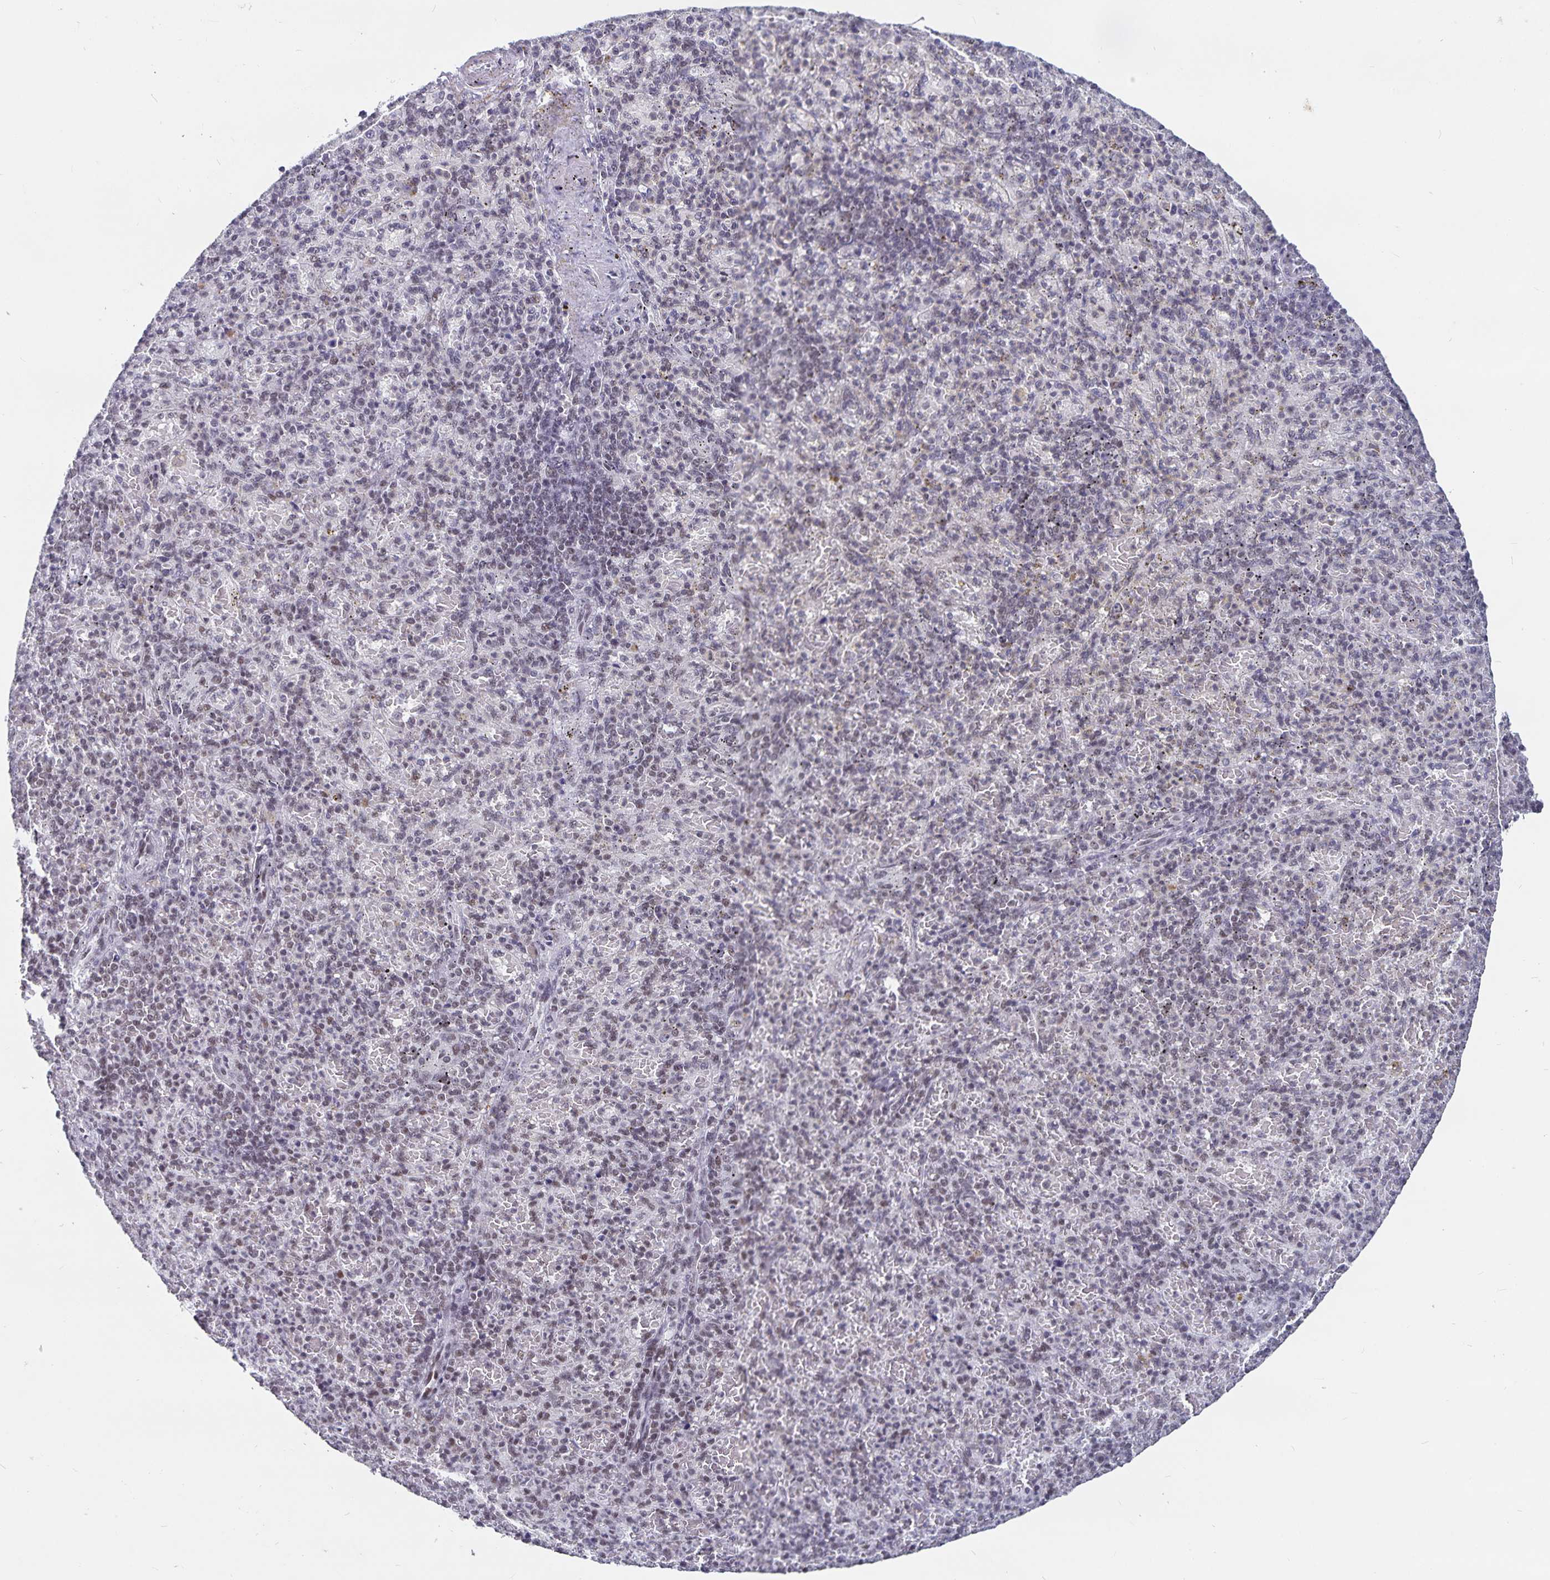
{"staining": {"intensity": "moderate", "quantity": "25%-75%", "location": "nuclear"}, "tissue": "spleen", "cell_type": "Cells in red pulp", "image_type": "normal", "snomed": [{"axis": "morphology", "description": "Normal tissue, NOS"}, {"axis": "topography", "description": "Spleen"}], "caption": "Protein staining of benign spleen displays moderate nuclear positivity in approximately 25%-75% of cells in red pulp.", "gene": "PBX2", "patient": {"sex": "female", "age": 74}}